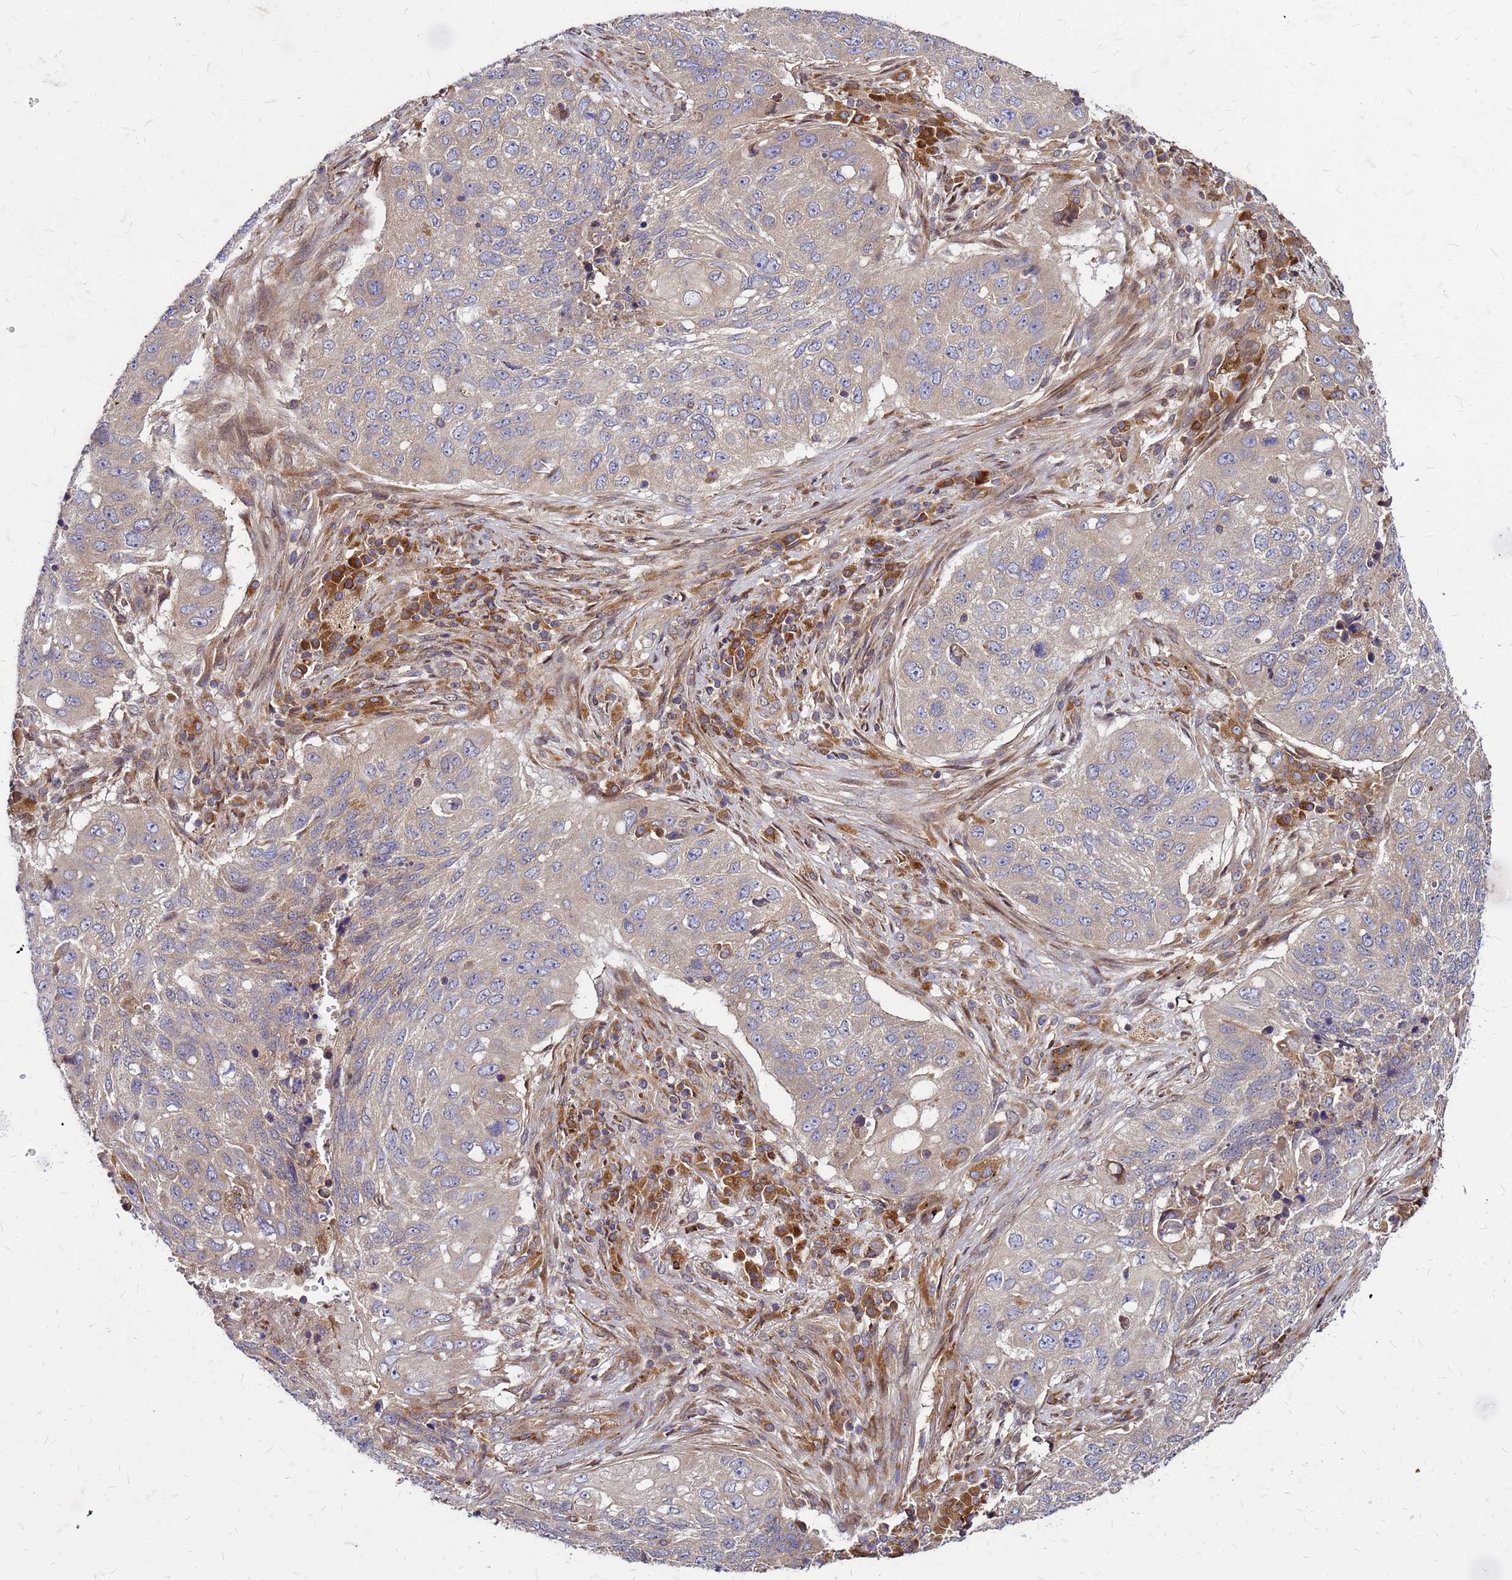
{"staining": {"intensity": "negative", "quantity": "none", "location": "none"}, "tissue": "lung cancer", "cell_type": "Tumor cells", "image_type": "cancer", "snomed": [{"axis": "morphology", "description": "Squamous cell carcinoma, NOS"}, {"axis": "topography", "description": "Lung"}], "caption": "A high-resolution image shows immunohistochemistry staining of lung cancer, which reveals no significant positivity in tumor cells.", "gene": "CYBC1", "patient": {"sex": "female", "age": 63}}